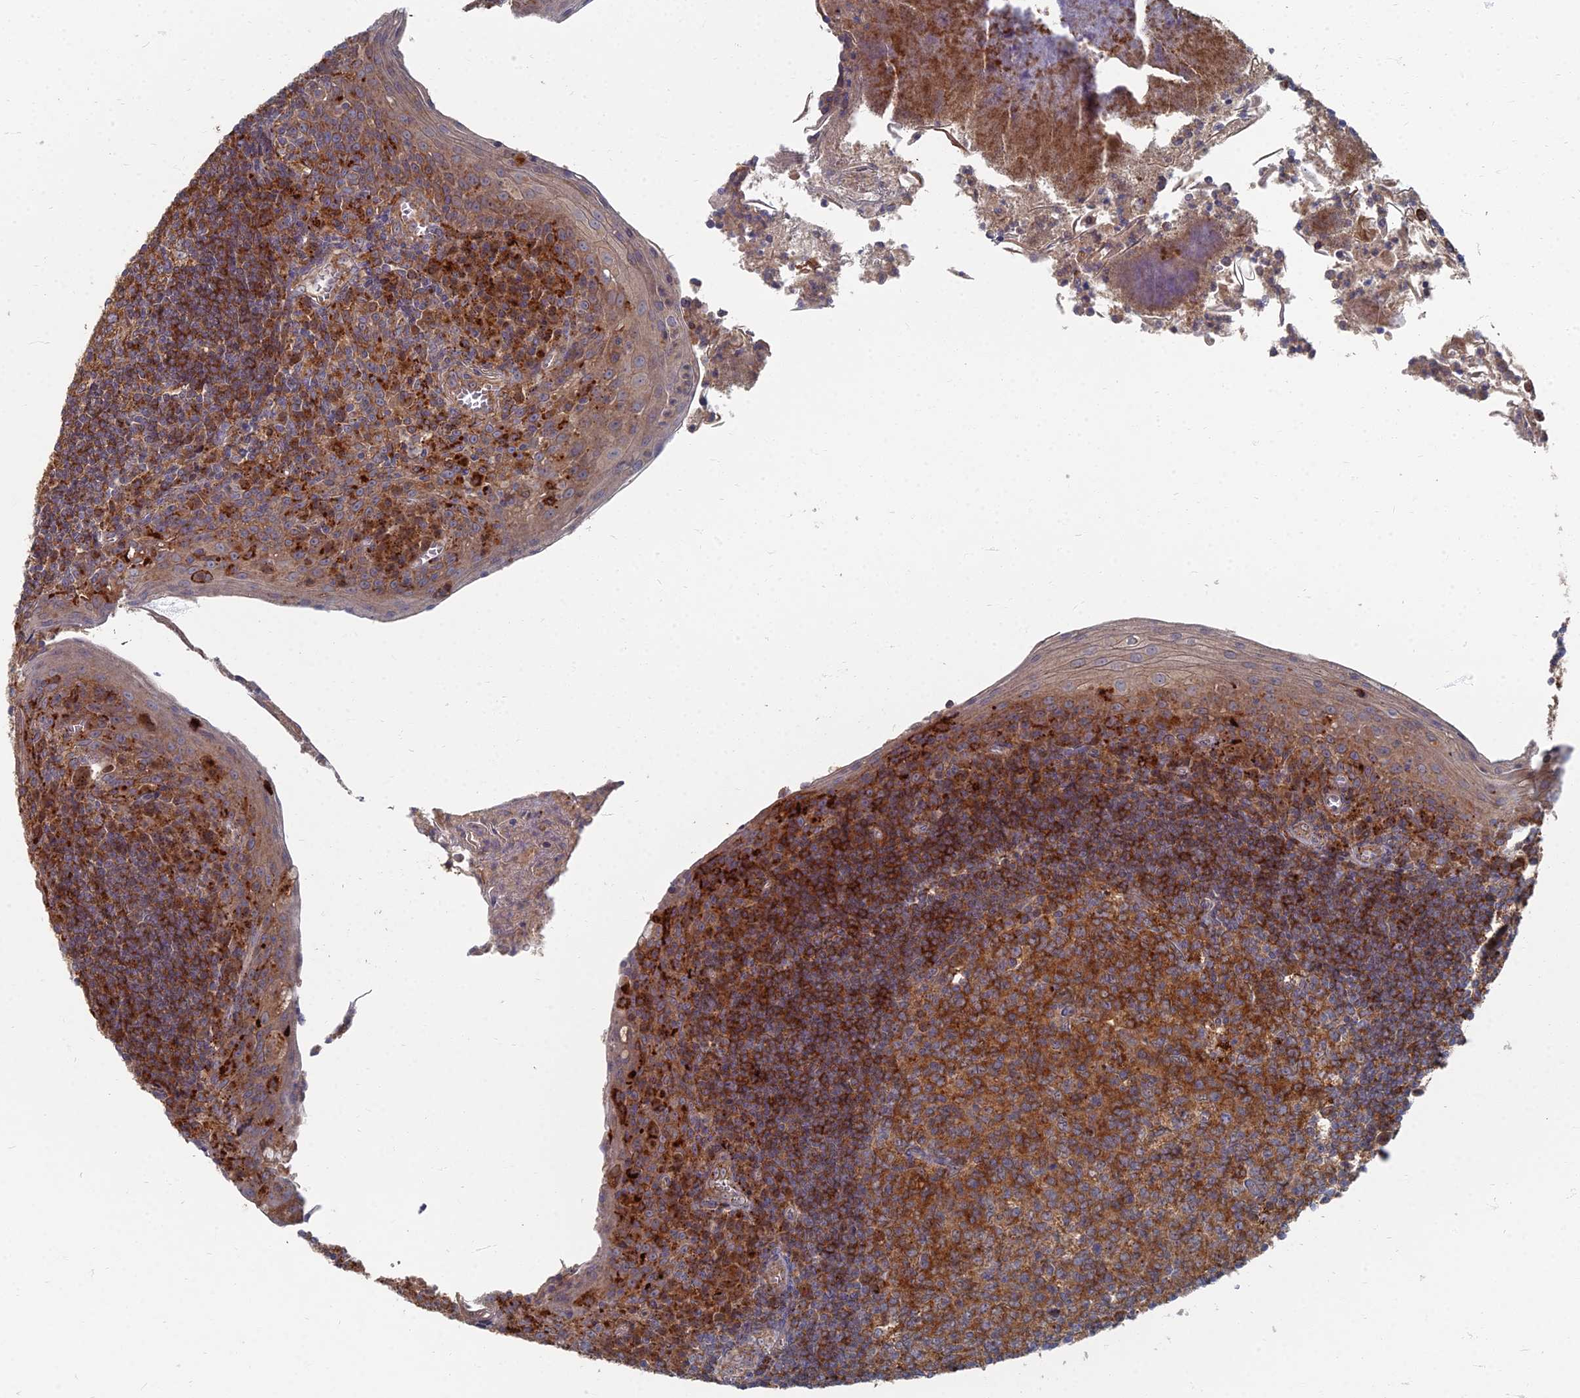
{"staining": {"intensity": "moderate", "quantity": ">75%", "location": "cytoplasmic/membranous"}, "tissue": "tonsil", "cell_type": "Germinal center cells", "image_type": "normal", "snomed": [{"axis": "morphology", "description": "Normal tissue, NOS"}, {"axis": "topography", "description": "Tonsil"}], "caption": "Immunohistochemistry (IHC) micrograph of benign tonsil: human tonsil stained using IHC shows medium levels of moderate protein expression localized specifically in the cytoplasmic/membranous of germinal center cells, appearing as a cytoplasmic/membranous brown color.", "gene": "PPCDC", "patient": {"sex": "male", "age": 27}}